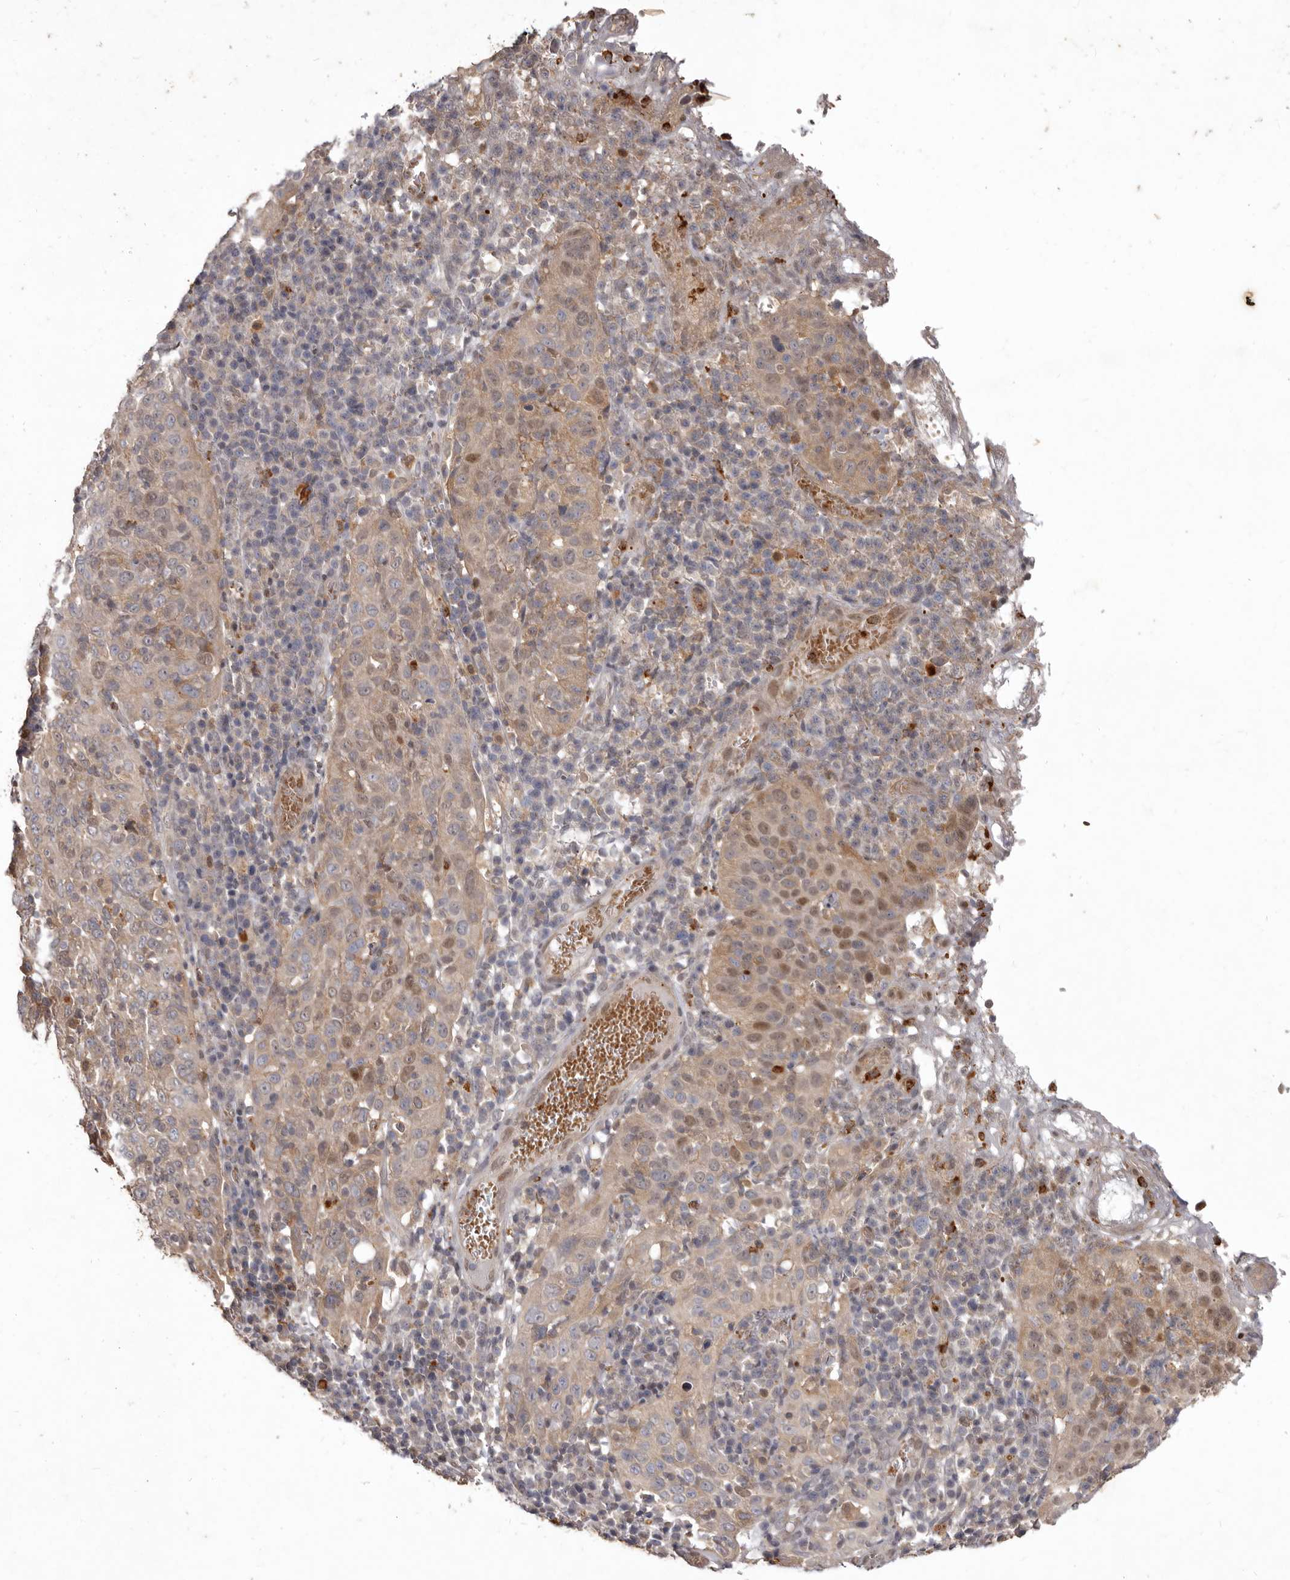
{"staining": {"intensity": "weak", "quantity": ">75%", "location": "cytoplasmic/membranous,nuclear"}, "tissue": "cervical cancer", "cell_type": "Tumor cells", "image_type": "cancer", "snomed": [{"axis": "morphology", "description": "Squamous cell carcinoma, NOS"}, {"axis": "topography", "description": "Cervix"}], "caption": "Immunohistochemistry image of neoplastic tissue: human squamous cell carcinoma (cervical) stained using IHC displays low levels of weak protein expression localized specifically in the cytoplasmic/membranous and nuclear of tumor cells, appearing as a cytoplasmic/membranous and nuclear brown color.", "gene": "ACLY", "patient": {"sex": "female", "age": 46}}